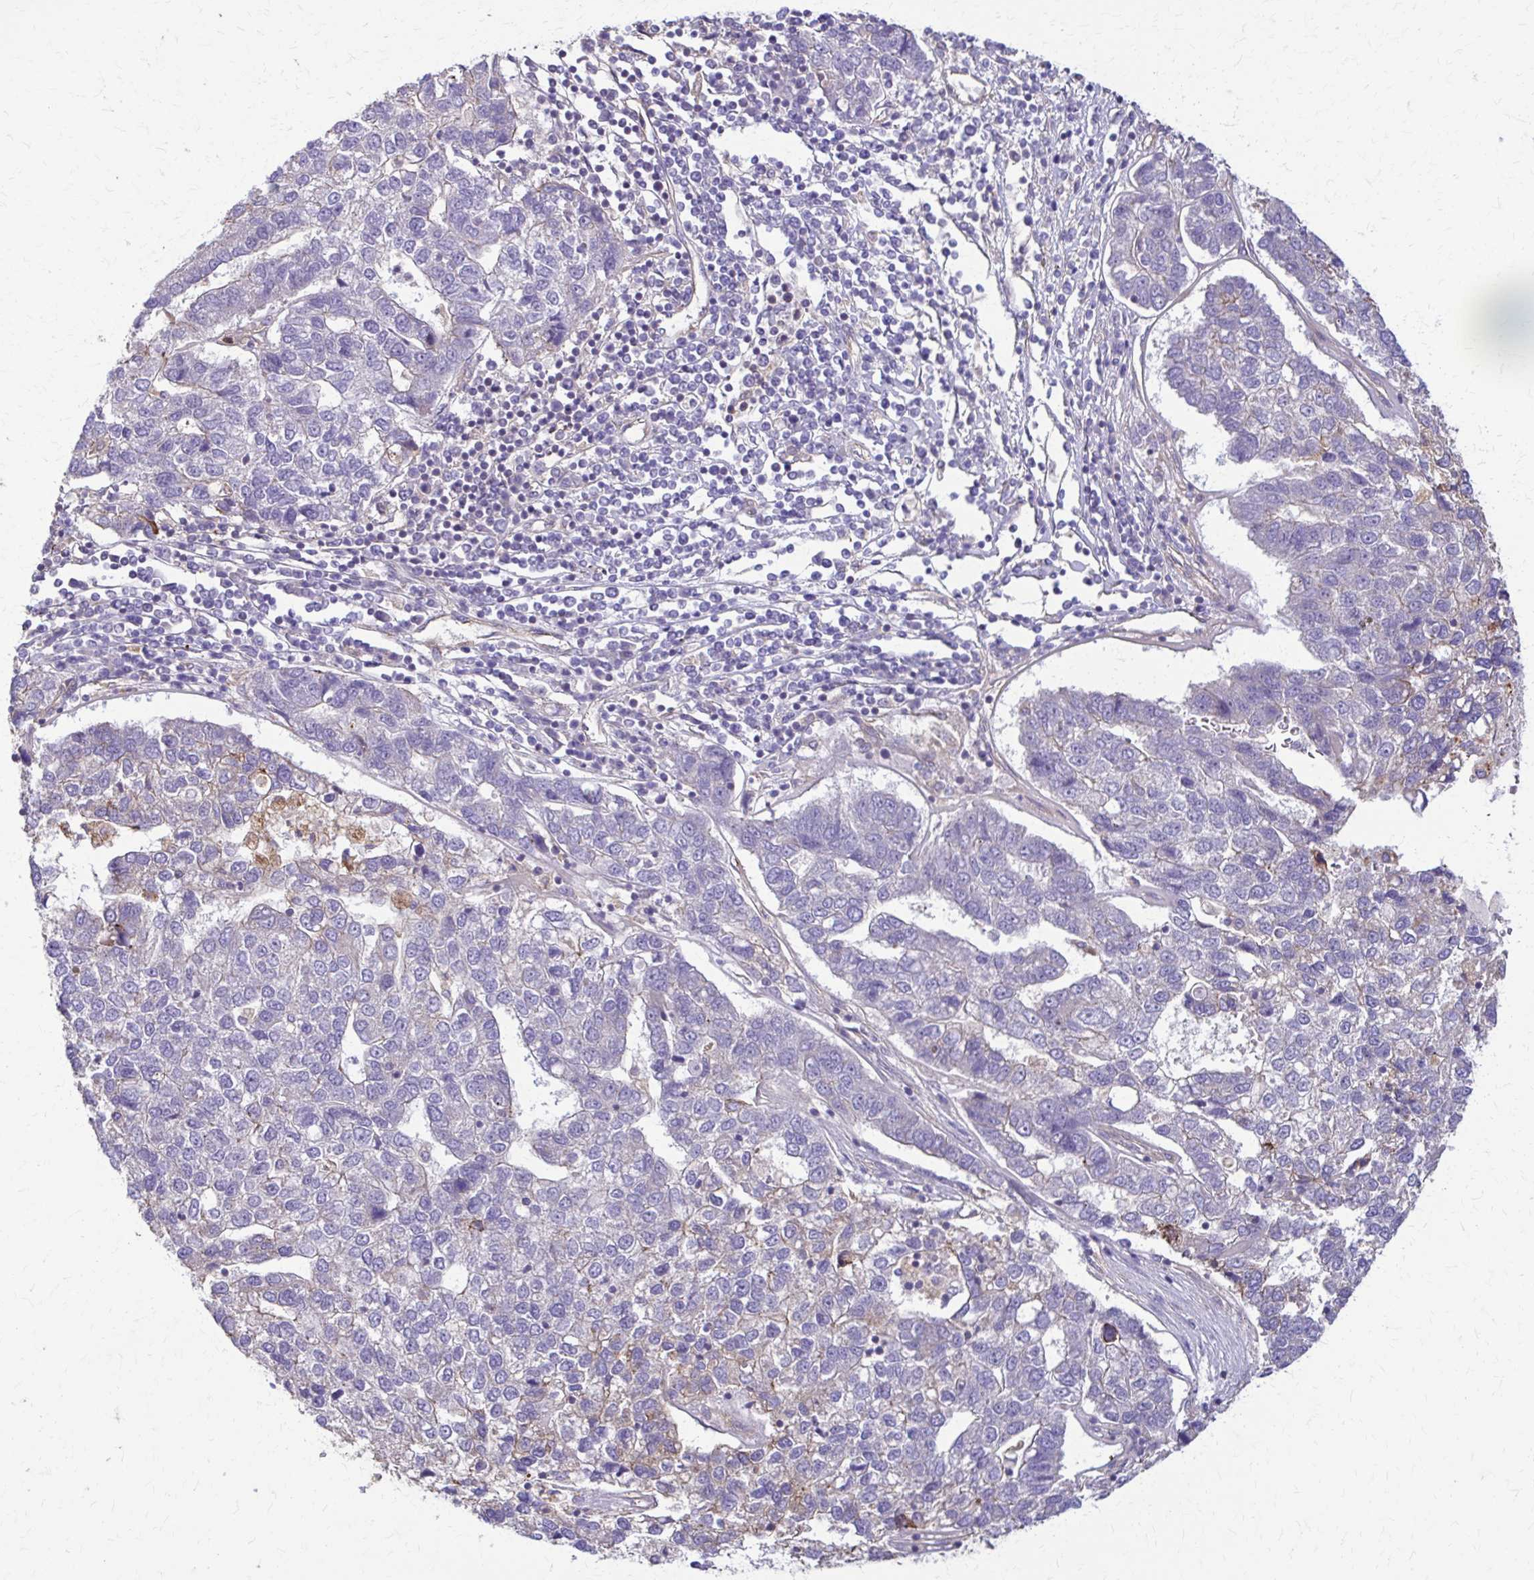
{"staining": {"intensity": "negative", "quantity": "none", "location": "none"}, "tissue": "pancreatic cancer", "cell_type": "Tumor cells", "image_type": "cancer", "snomed": [{"axis": "morphology", "description": "Adenocarcinoma, NOS"}, {"axis": "topography", "description": "Pancreas"}], "caption": "Immunohistochemistry (IHC) micrograph of neoplastic tissue: human pancreatic cancer (adenocarcinoma) stained with DAB (3,3'-diaminobenzidine) reveals no significant protein staining in tumor cells.", "gene": "DSP", "patient": {"sex": "female", "age": 61}}